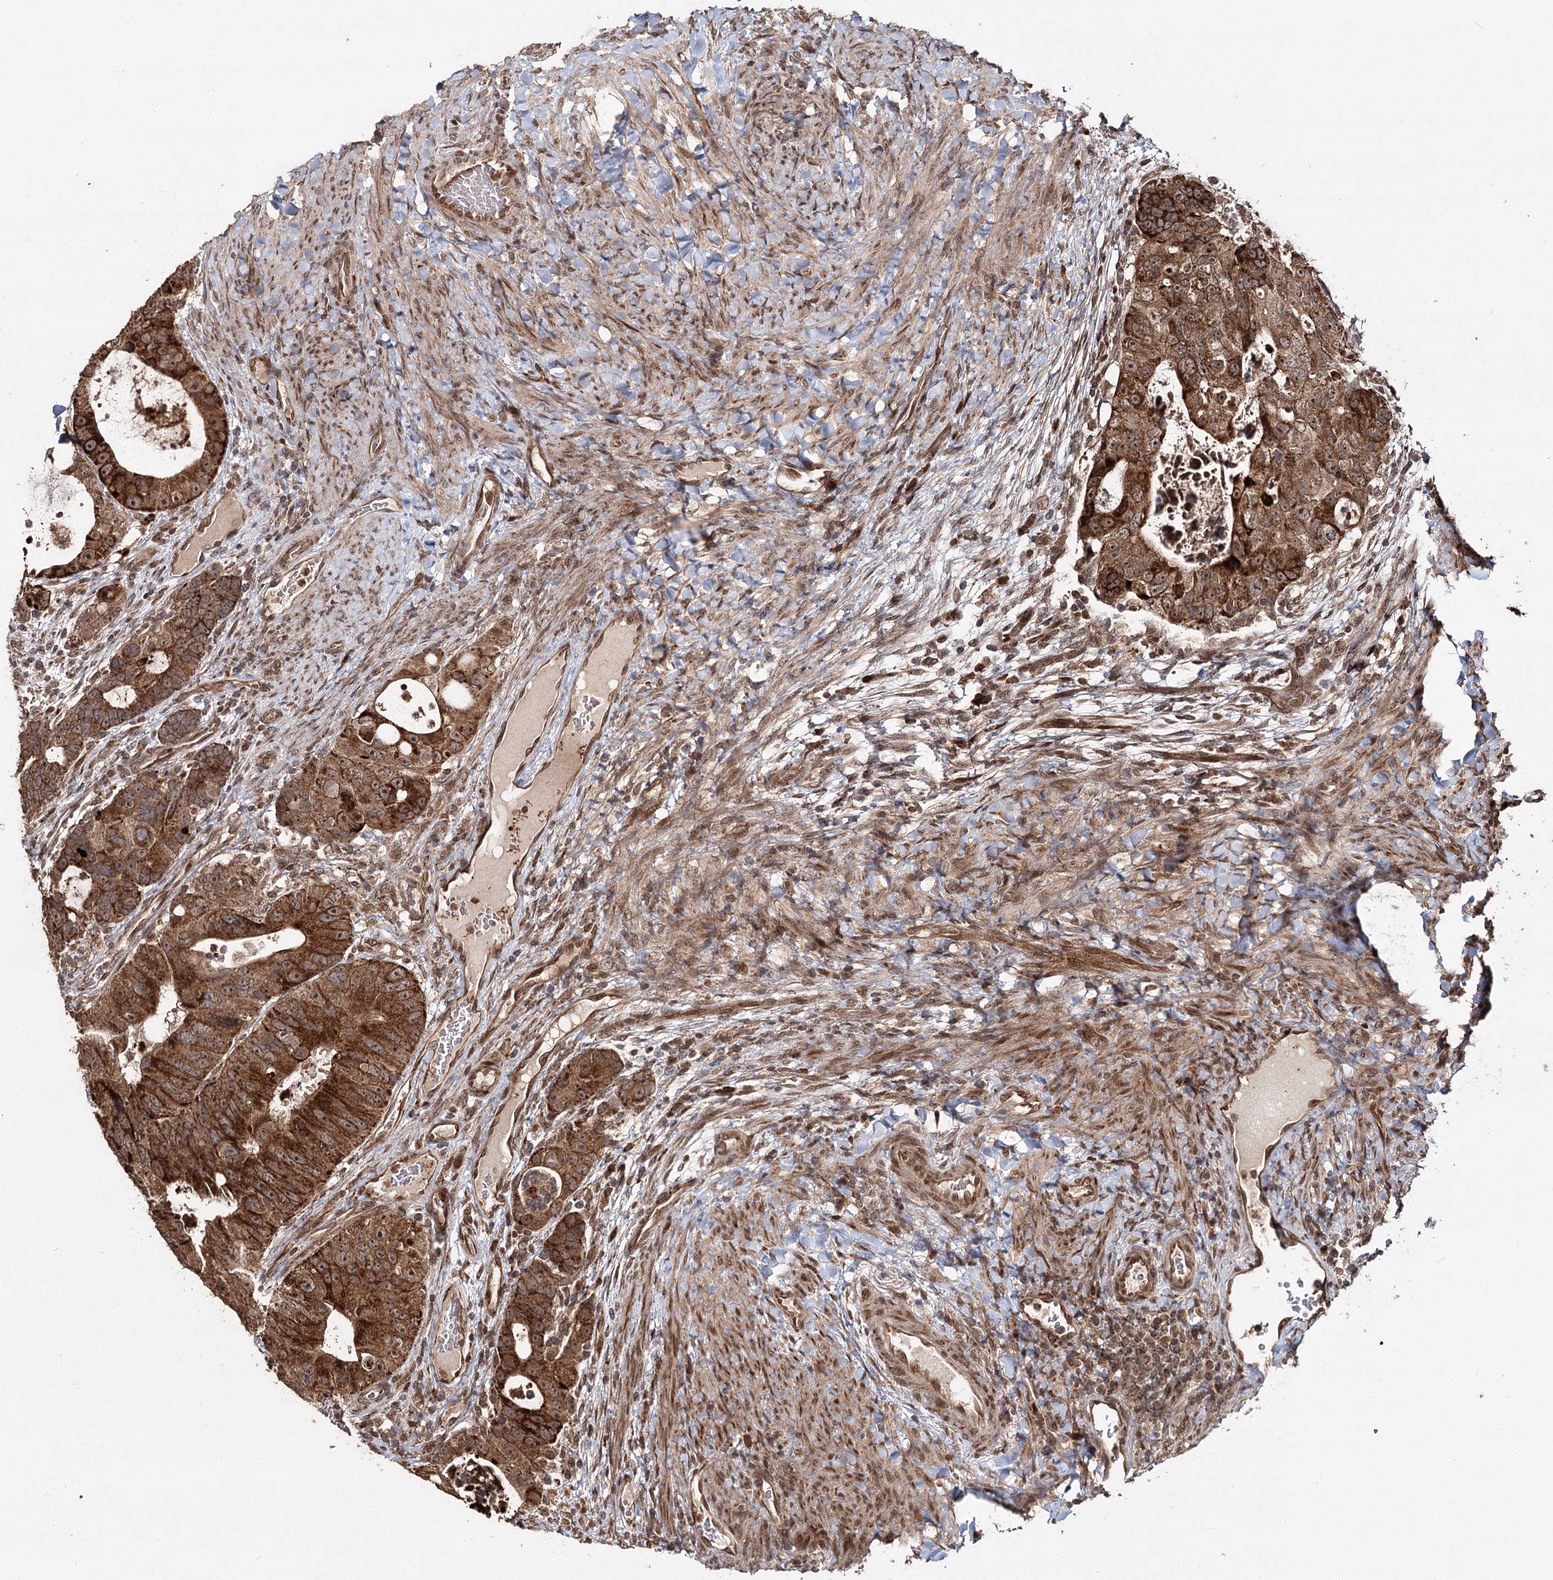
{"staining": {"intensity": "strong", "quantity": ">75%", "location": "cytoplasmic/membranous"}, "tissue": "colorectal cancer", "cell_type": "Tumor cells", "image_type": "cancer", "snomed": [{"axis": "morphology", "description": "Adenocarcinoma, NOS"}, {"axis": "topography", "description": "Rectum"}], "caption": "Colorectal cancer stained with a brown dye exhibits strong cytoplasmic/membranous positive staining in about >75% of tumor cells.", "gene": "ZNRF3", "patient": {"sex": "male", "age": 59}}